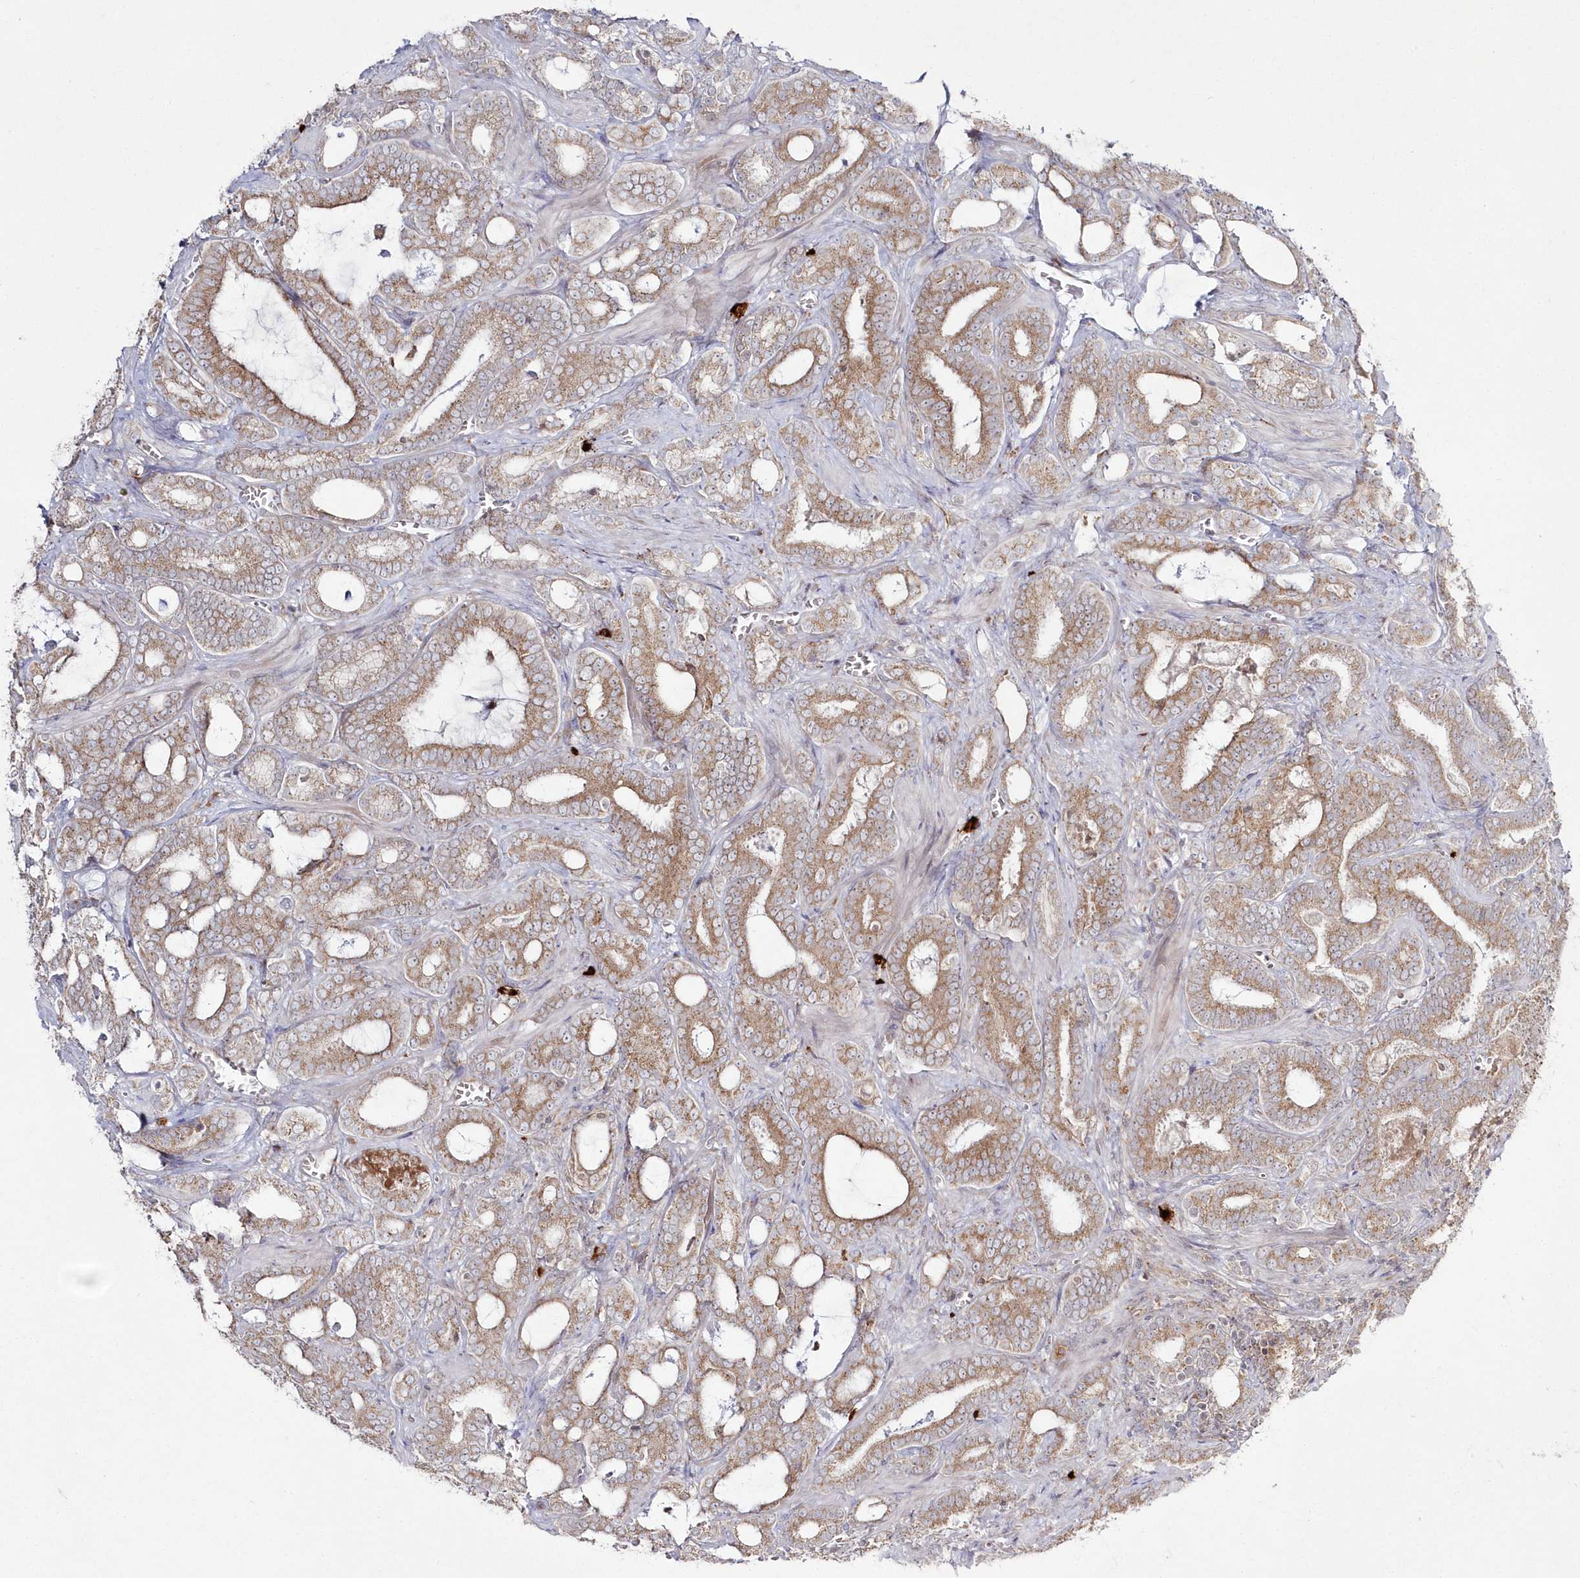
{"staining": {"intensity": "moderate", "quantity": "25%-75%", "location": "cytoplasmic/membranous"}, "tissue": "prostate cancer", "cell_type": "Tumor cells", "image_type": "cancer", "snomed": [{"axis": "morphology", "description": "Adenocarcinoma, High grade"}, {"axis": "topography", "description": "Prostate and seminal vesicle, NOS"}], "caption": "Immunohistochemistry (IHC) of prostate cancer displays medium levels of moderate cytoplasmic/membranous staining in approximately 25%-75% of tumor cells.", "gene": "ARSB", "patient": {"sex": "male", "age": 67}}